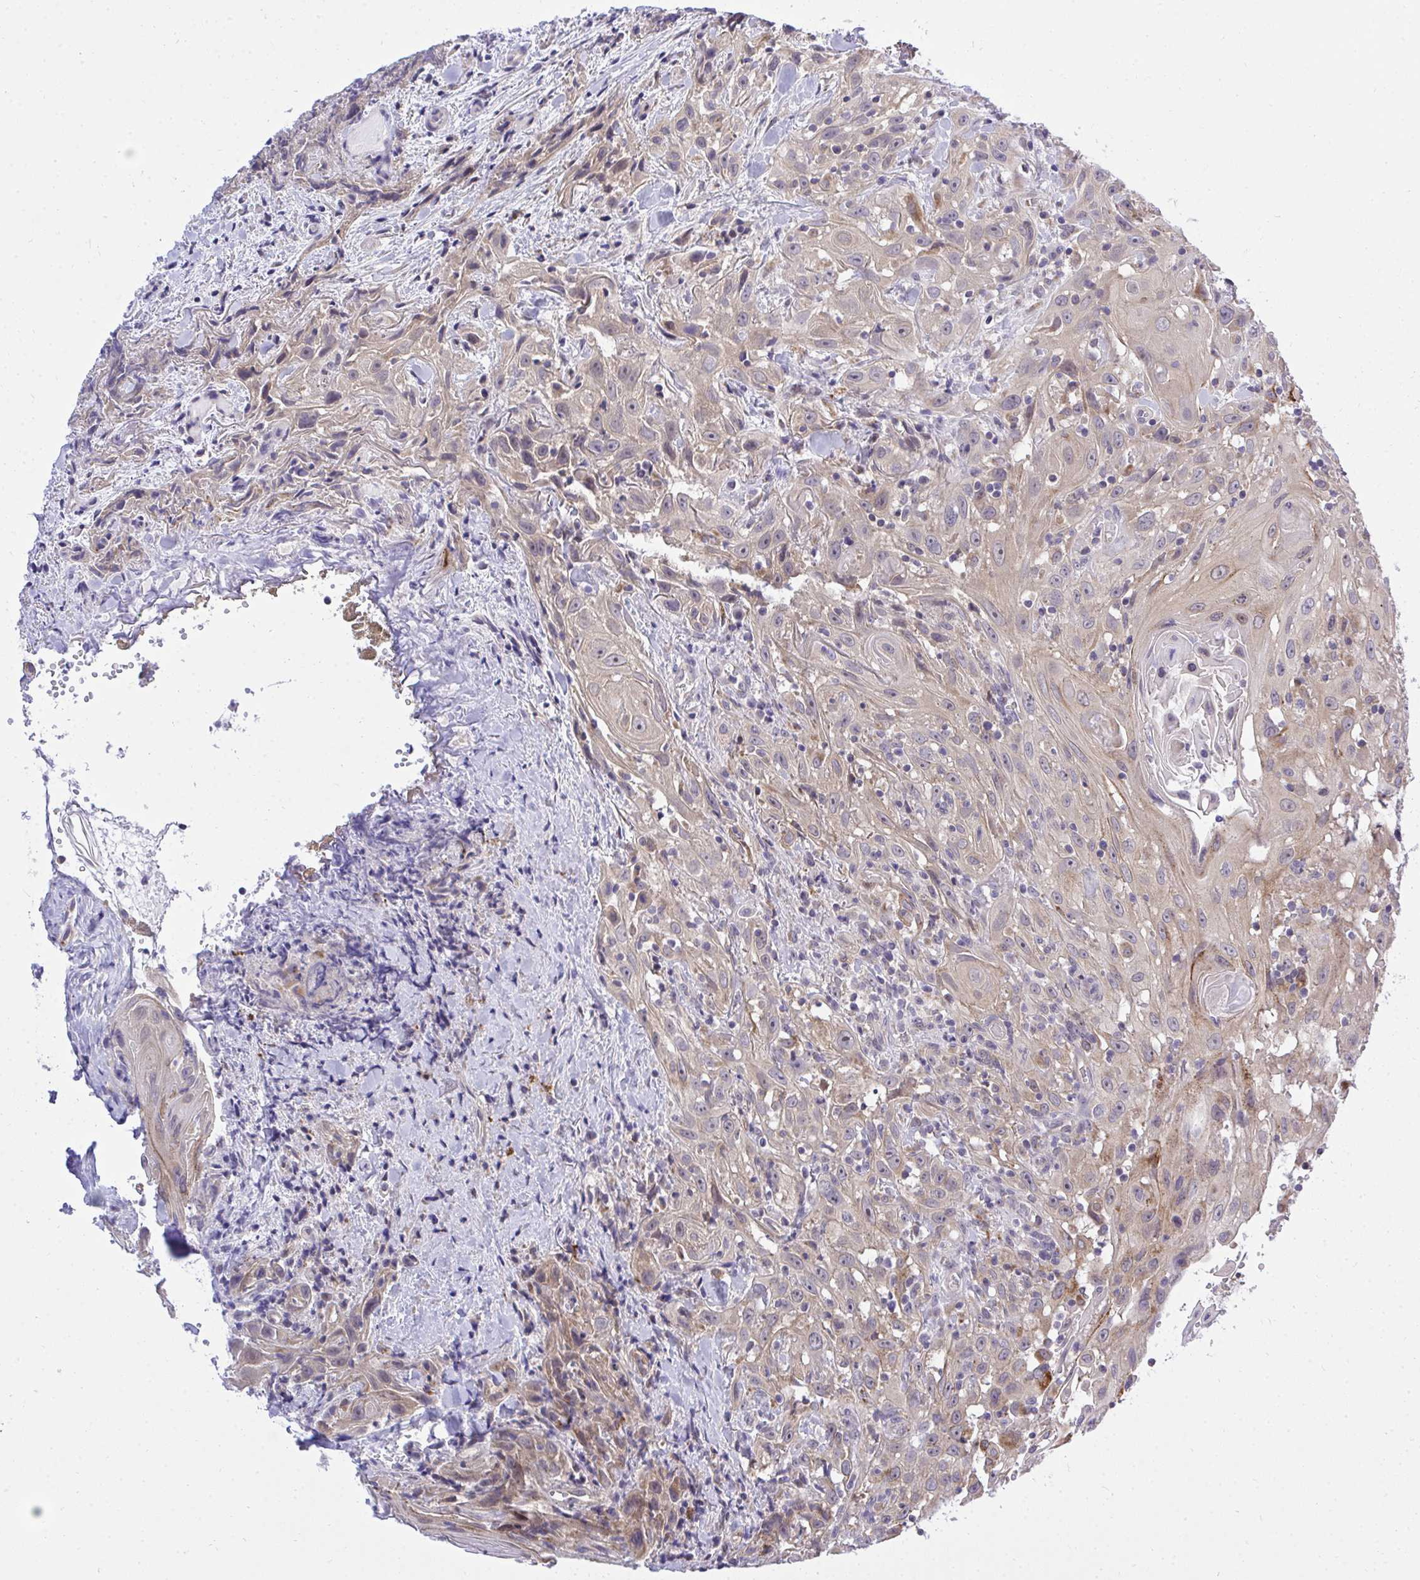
{"staining": {"intensity": "weak", "quantity": ">75%", "location": "cytoplasmic/membranous"}, "tissue": "head and neck cancer", "cell_type": "Tumor cells", "image_type": "cancer", "snomed": [{"axis": "morphology", "description": "Squamous cell carcinoma, NOS"}, {"axis": "topography", "description": "Head-Neck"}], "caption": "DAB (3,3'-diaminobenzidine) immunohistochemical staining of head and neck squamous cell carcinoma reveals weak cytoplasmic/membranous protein expression in approximately >75% of tumor cells.", "gene": "XAF1", "patient": {"sex": "female", "age": 95}}